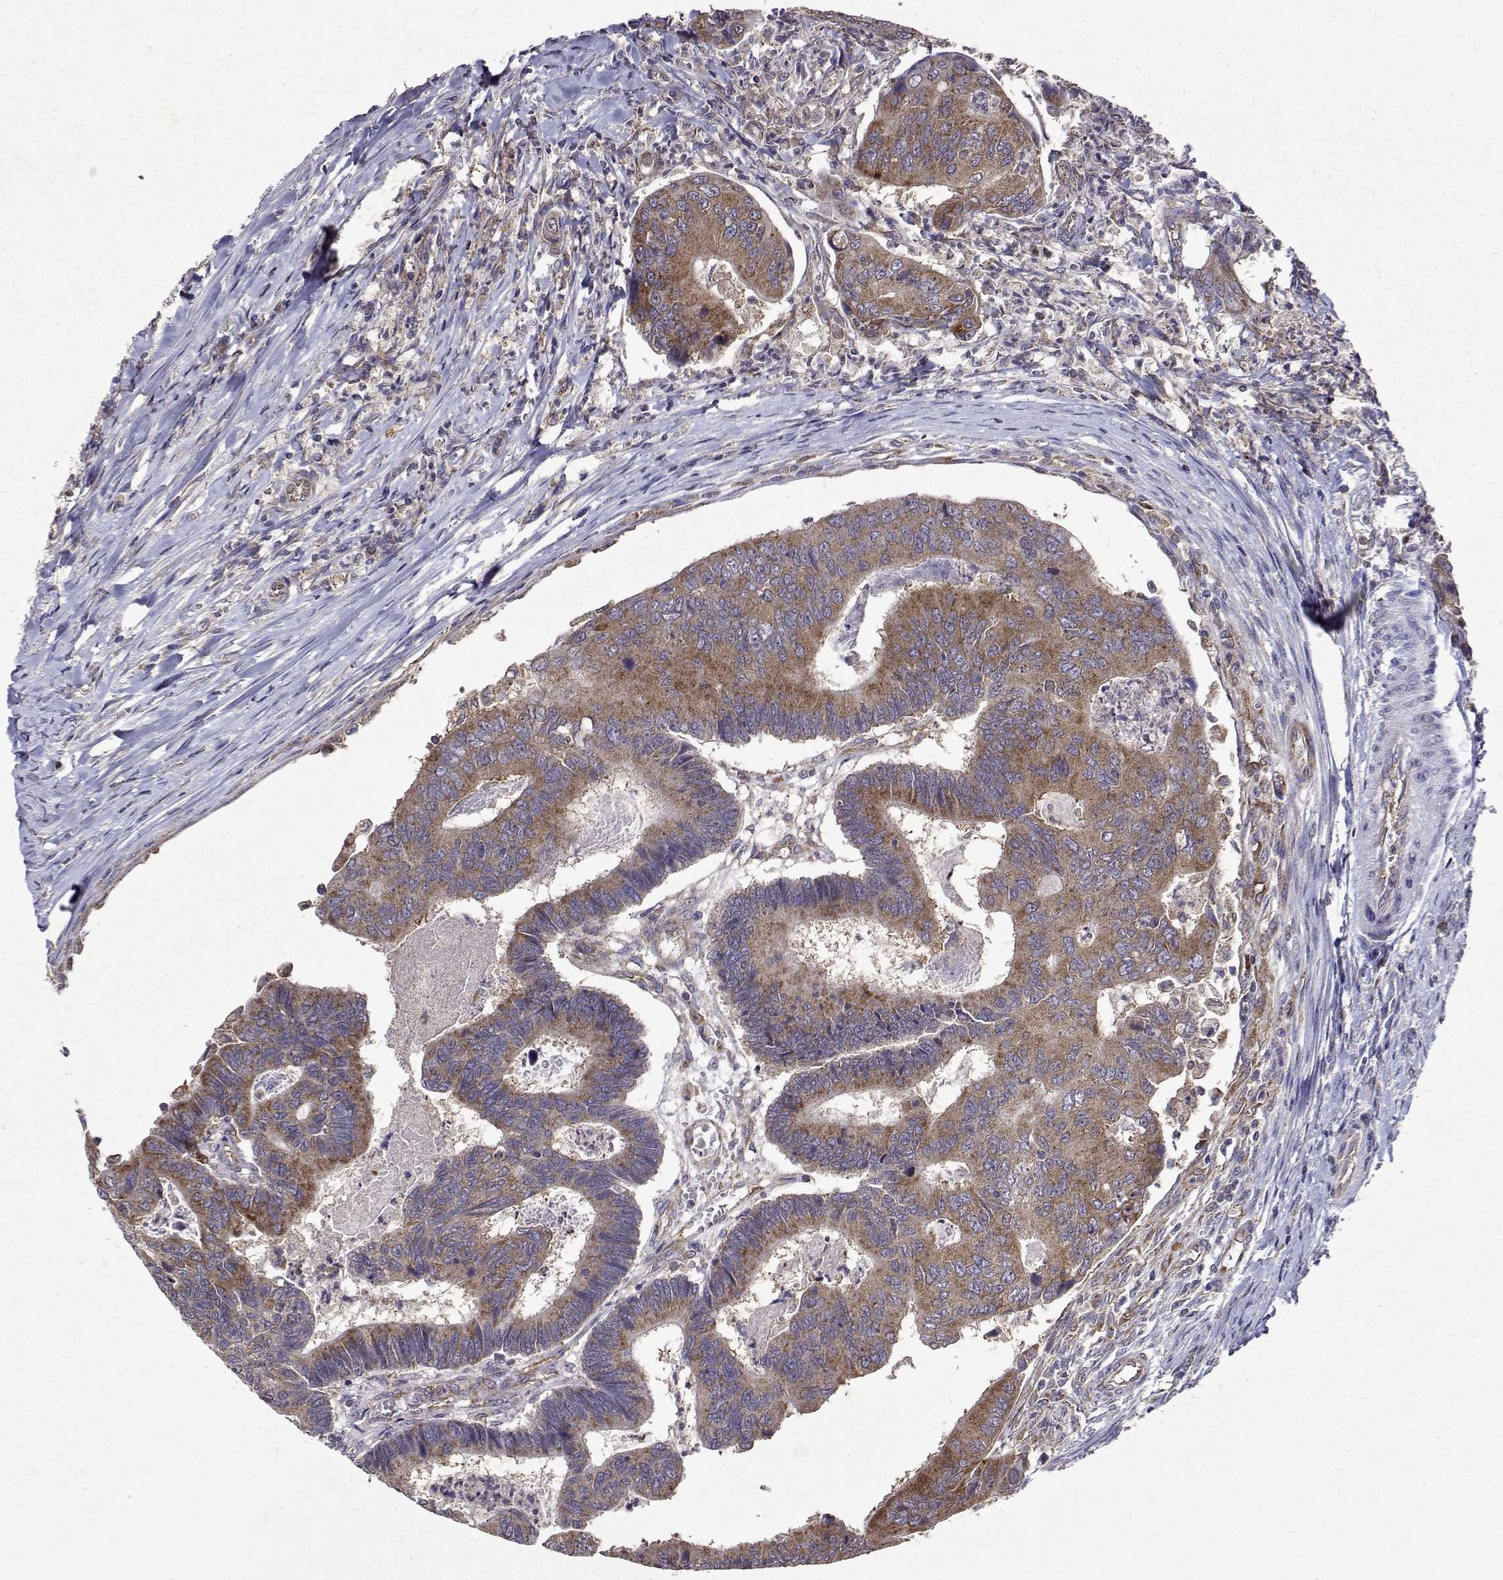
{"staining": {"intensity": "moderate", "quantity": ">75%", "location": "cytoplasmic/membranous"}, "tissue": "colorectal cancer", "cell_type": "Tumor cells", "image_type": "cancer", "snomed": [{"axis": "morphology", "description": "Adenocarcinoma, NOS"}, {"axis": "topography", "description": "Colon"}], "caption": "Colorectal adenocarcinoma stained for a protein (brown) shows moderate cytoplasmic/membranous positive expression in about >75% of tumor cells.", "gene": "TARBP2", "patient": {"sex": "female", "age": 67}}